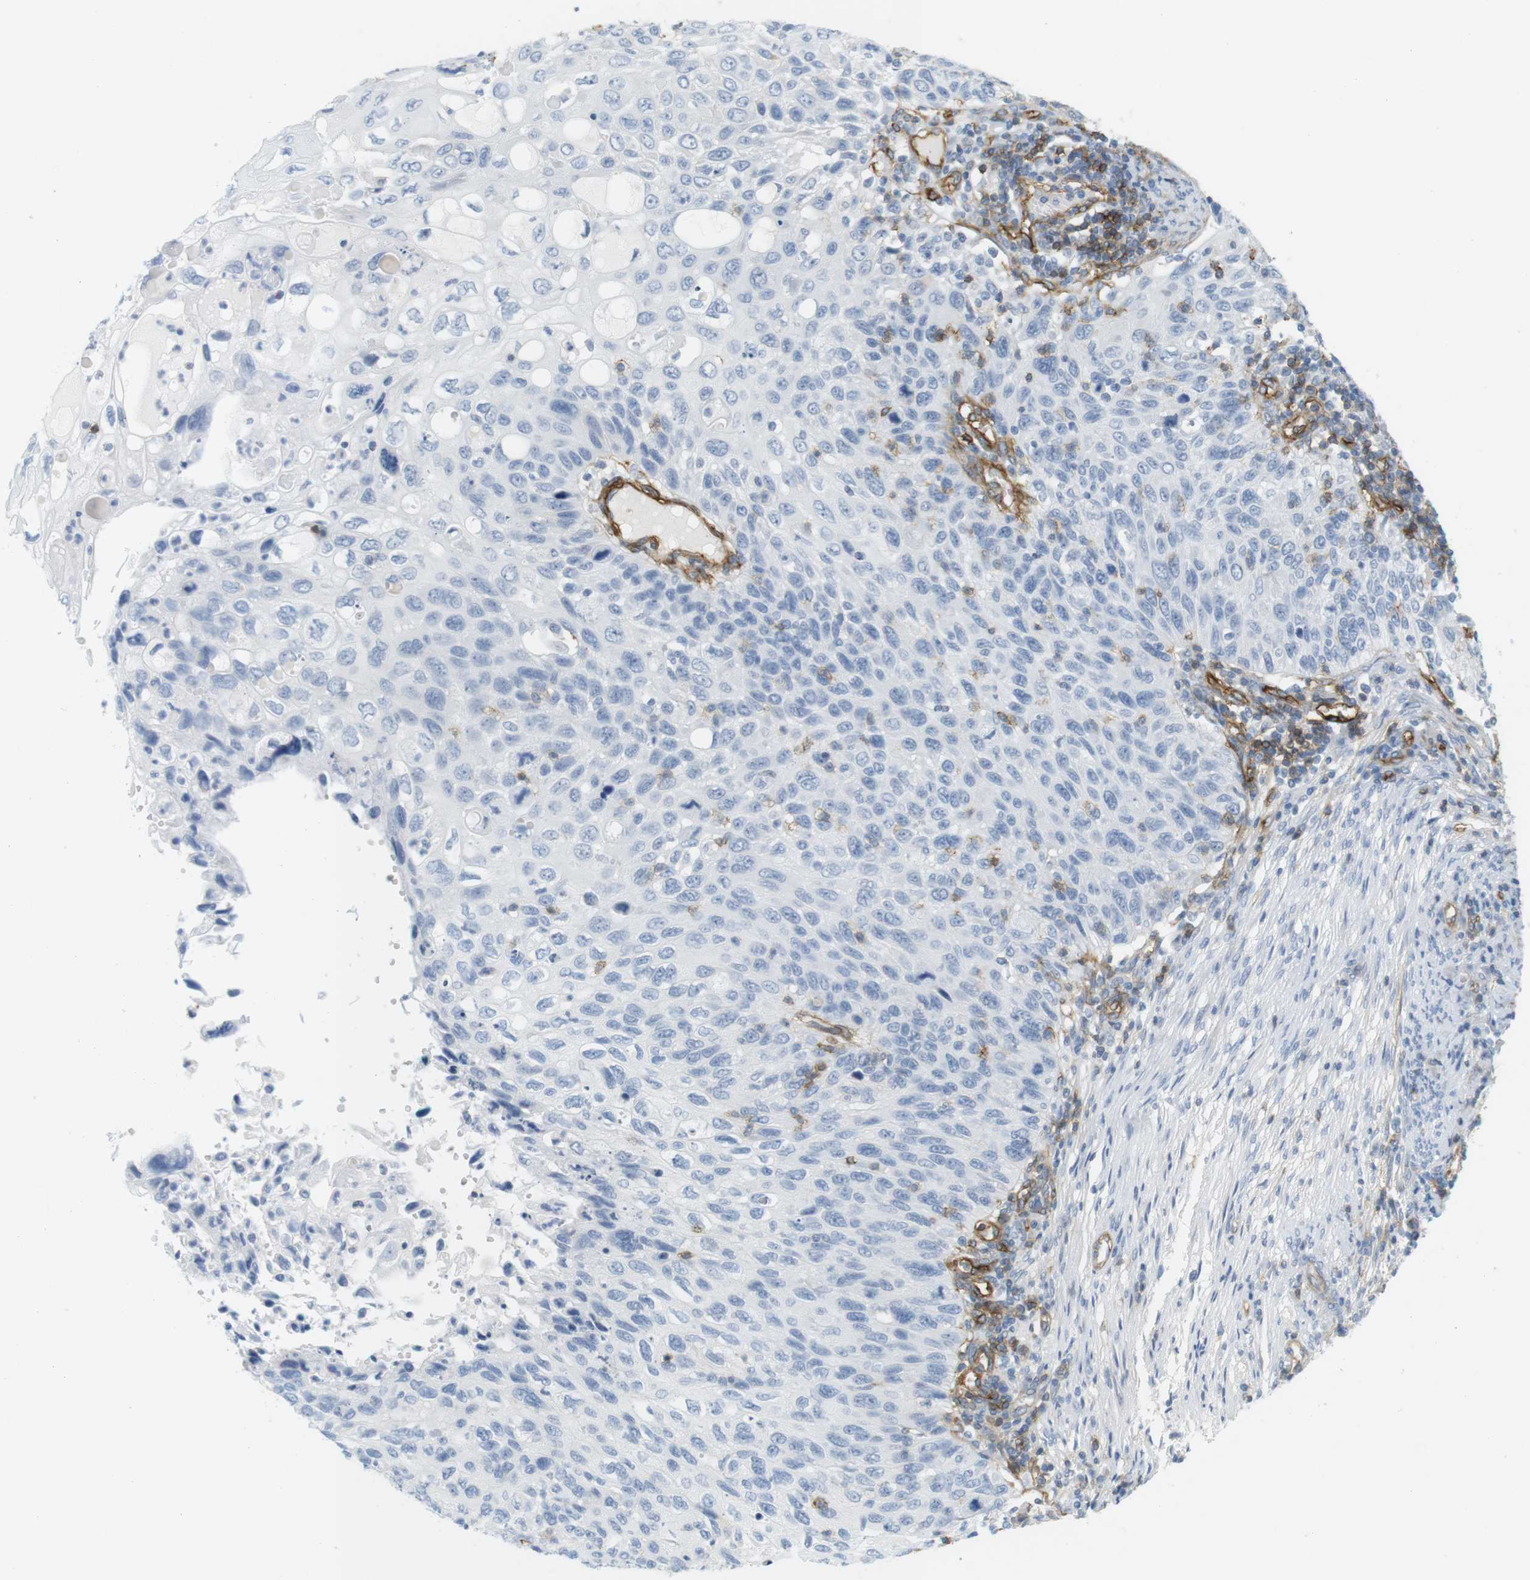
{"staining": {"intensity": "negative", "quantity": "none", "location": "none"}, "tissue": "cervical cancer", "cell_type": "Tumor cells", "image_type": "cancer", "snomed": [{"axis": "morphology", "description": "Squamous cell carcinoma, NOS"}, {"axis": "topography", "description": "Cervix"}], "caption": "Cervical cancer (squamous cell carcinoma) was stained to show a protein in brown. There is no significant staining in tumor cells.", "gene": "F2R", "patient": {"sex": "female", "age": 70}}